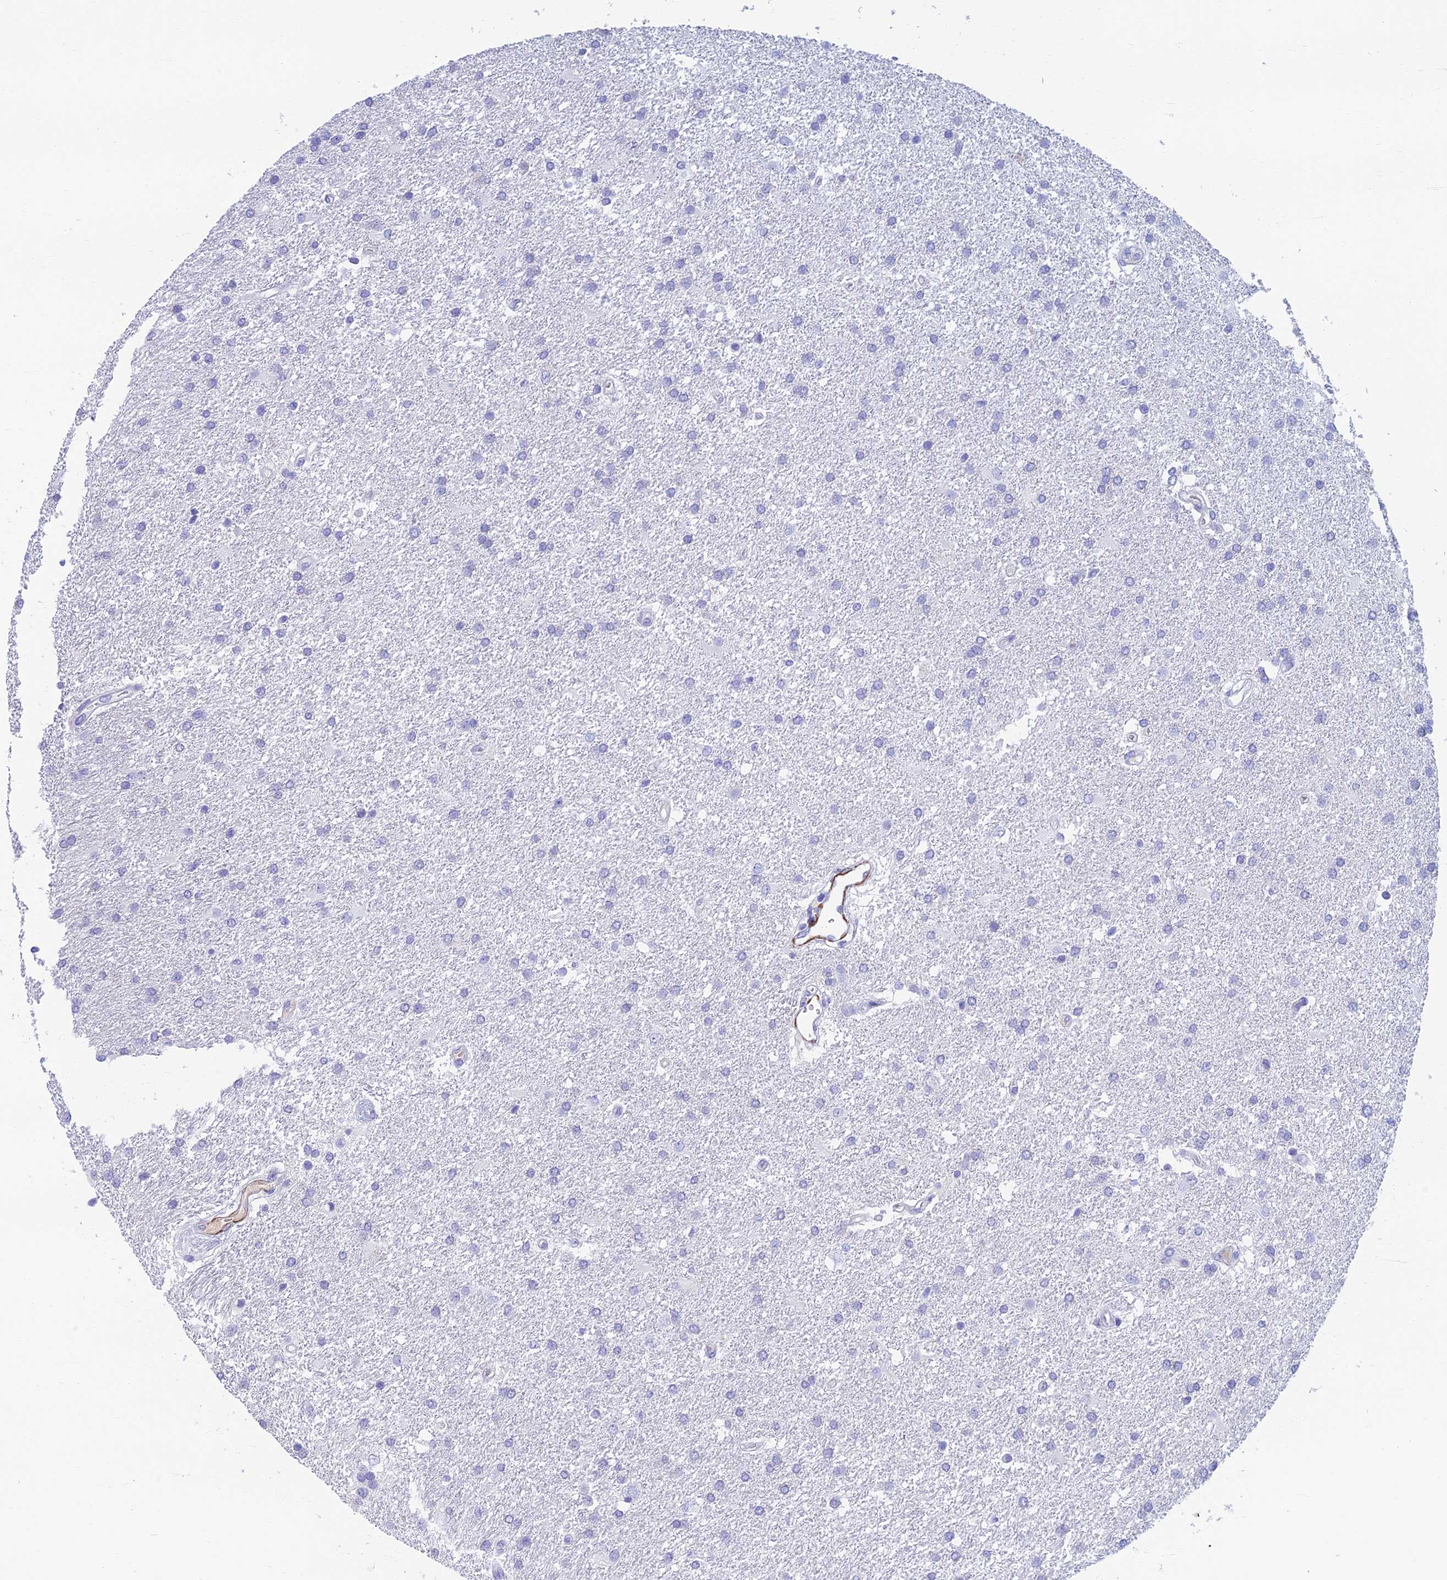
{"staining": {"intensity": "negative", "quantity": "none", "location": "none"}, "tissue": "glioma", "cell_type": "Tumor cells", "image_type": "cancer", "snomed": [{"axis": "morphology", "description": "Glioma, malignant, Low grade"}, {"axis": "topography", "description": "Brain"}], "caption": "DAB immunohistochemical staining of malignant glioma (low-grade) displays no significant positivity in tumor cells.", "gene": "ETFRF1", "patient": {"sex": "male", "age": 66}}